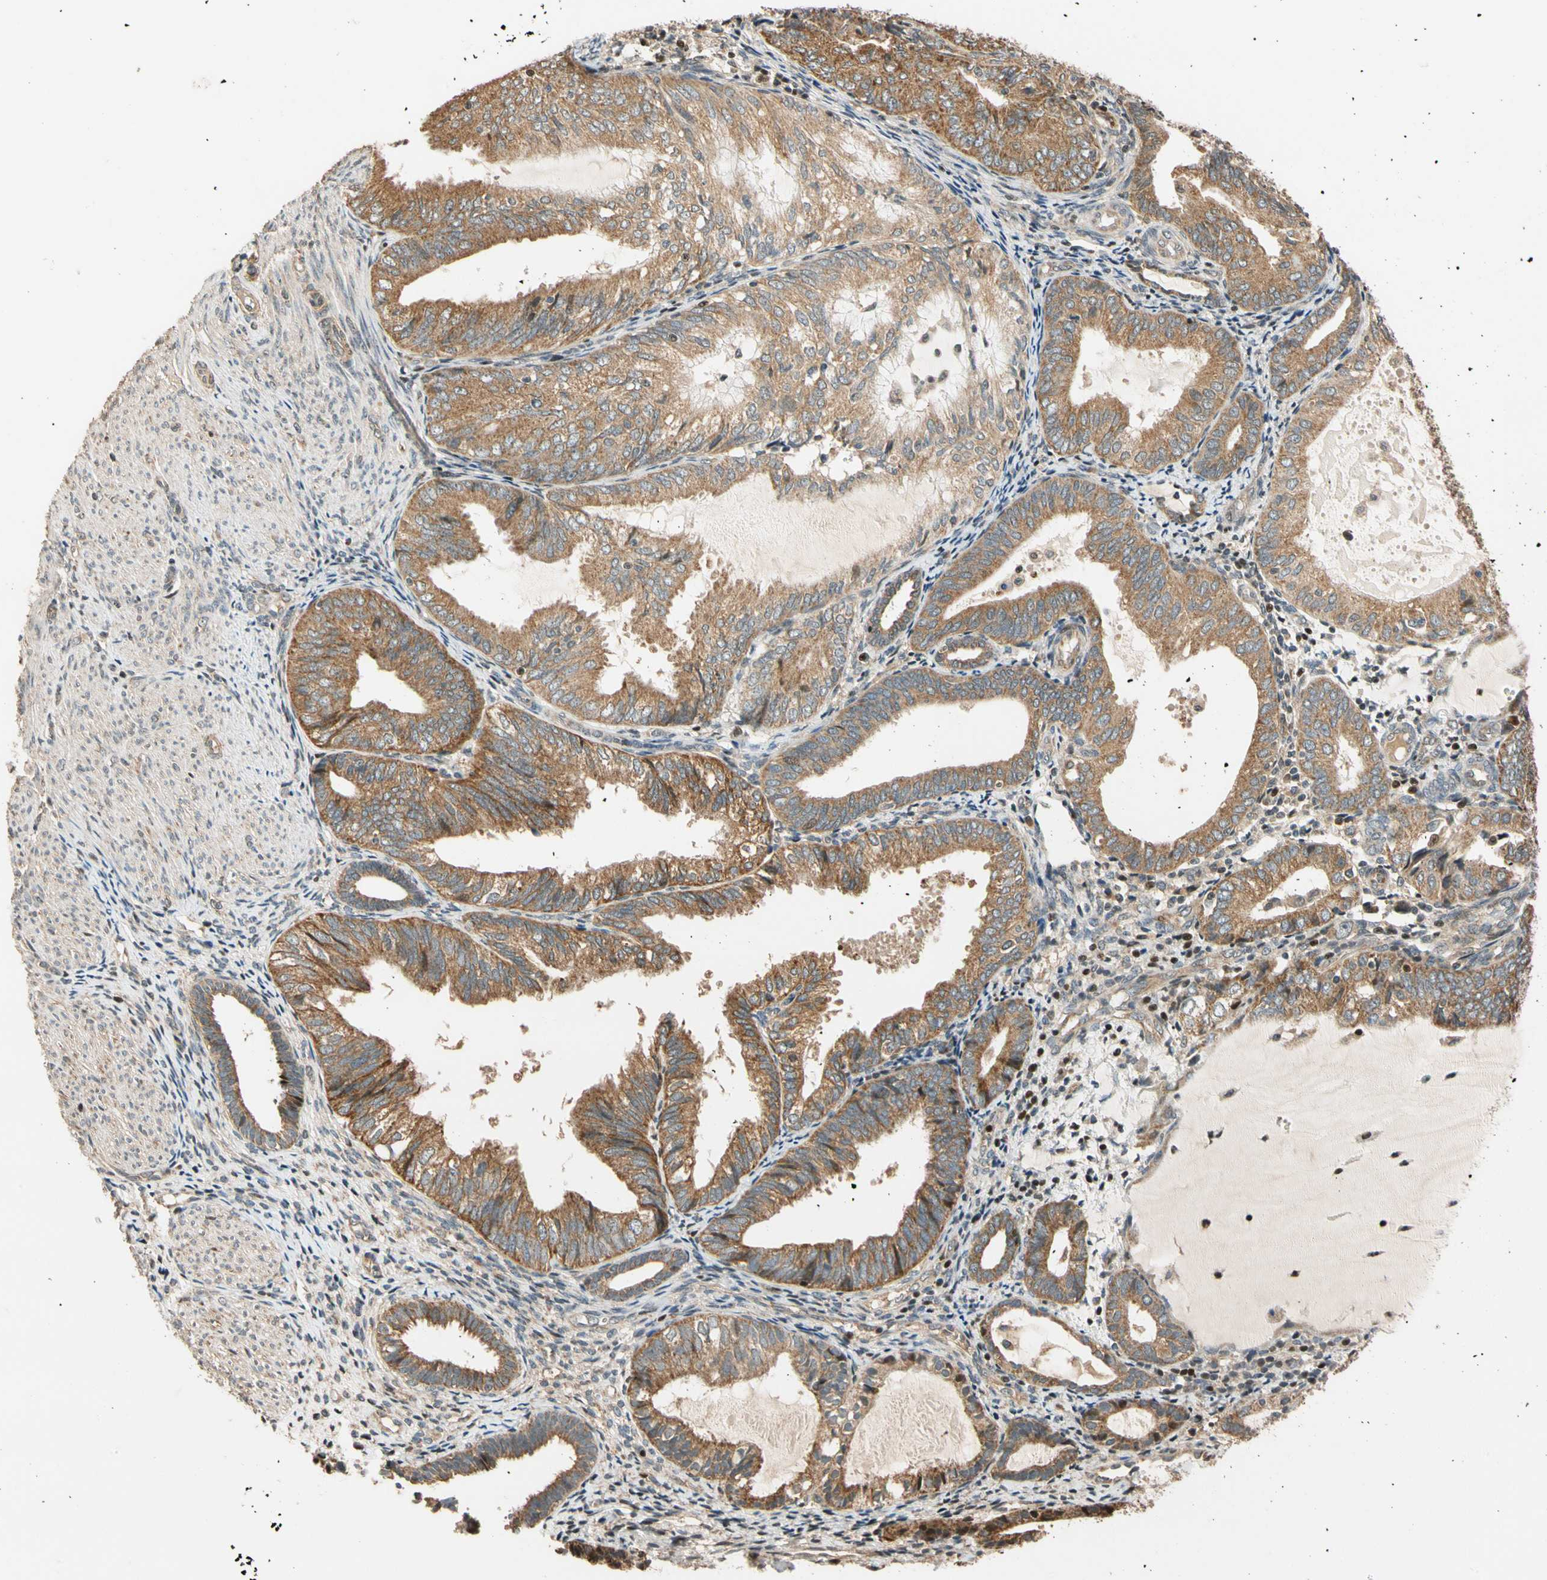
{"staining": {"intensity": "moderate", "quantity": ">75%", "location": "cytoplasmic/membranous"}, "tissue": "endometrial cancer", "cell_type": "Tumor cells", "image_type": "cancer", "snomed": [{"axis": "morphology", "description": "Adenocarcinoma, NOS"}, {"axis": "topography", "description": "Endometrium"}], "caption": "Endometrial cancer tissue shows moderate cytoplasmic/membranous positivity in about >75% of tumor cells, visualized by immunohistochemistry.", "gene": "HECW1", "patient": {"sex": "female", "age": 81}}